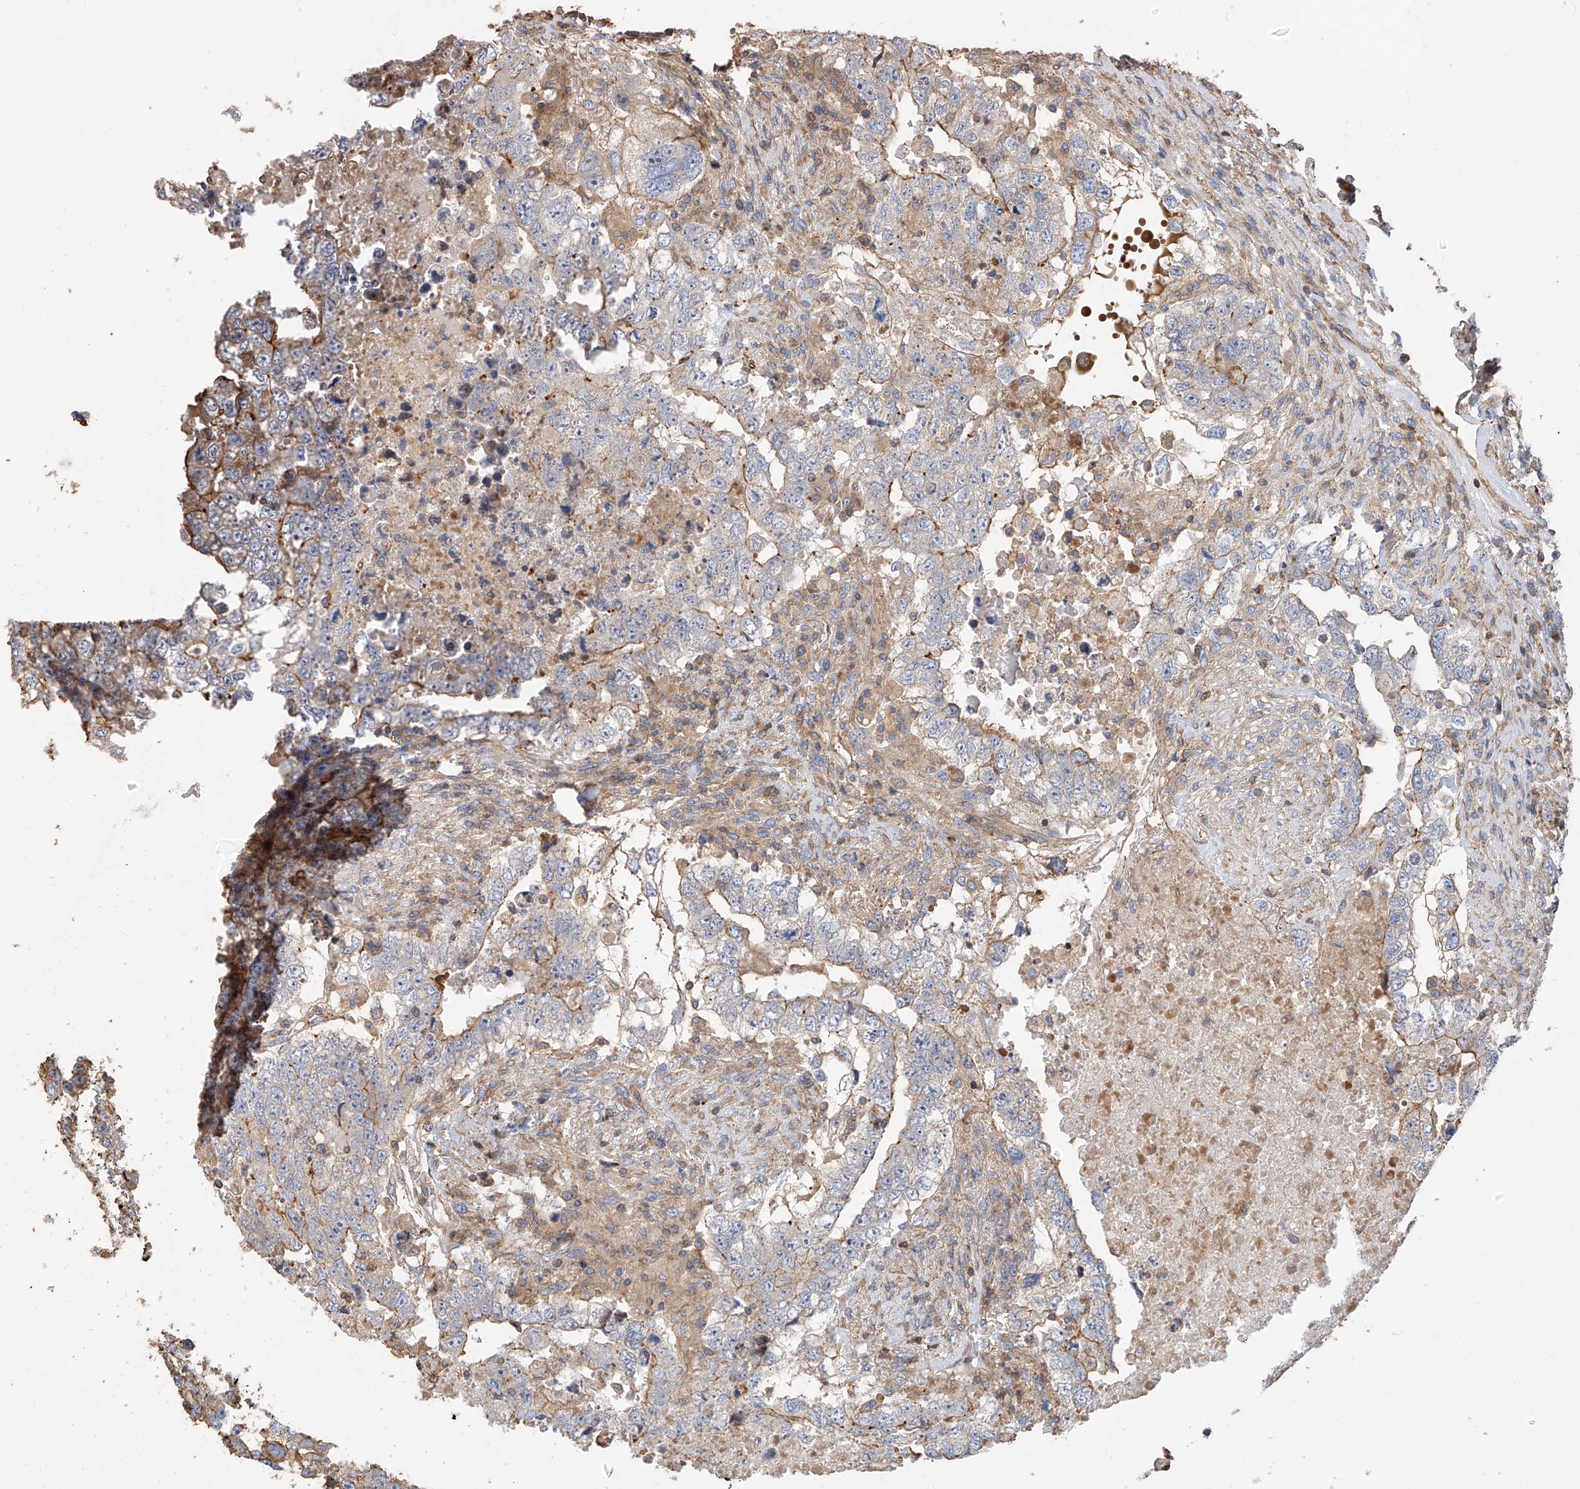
{"staining": {"intensity": "moderate", "quantity": "<25%", "location": "cytoplasmic/membranous"}, "tissue": "testis cancer", "cell_type": "Tumor cells", "image_type": "cancer", "snomed": [{"axis": "morphology", "description": "Carcinoma, Embryonal, NOS"}, {"axis": "topography", "description": "Testis"}], "caption": "Immunohistochemical staining of testis cancer shows low levels of moderate cytoplasmic/membranous positivity in approximately <25% of tumor cells.", "gene": "SLC43A3", "patient": {"sex": "male", "age": 36}}